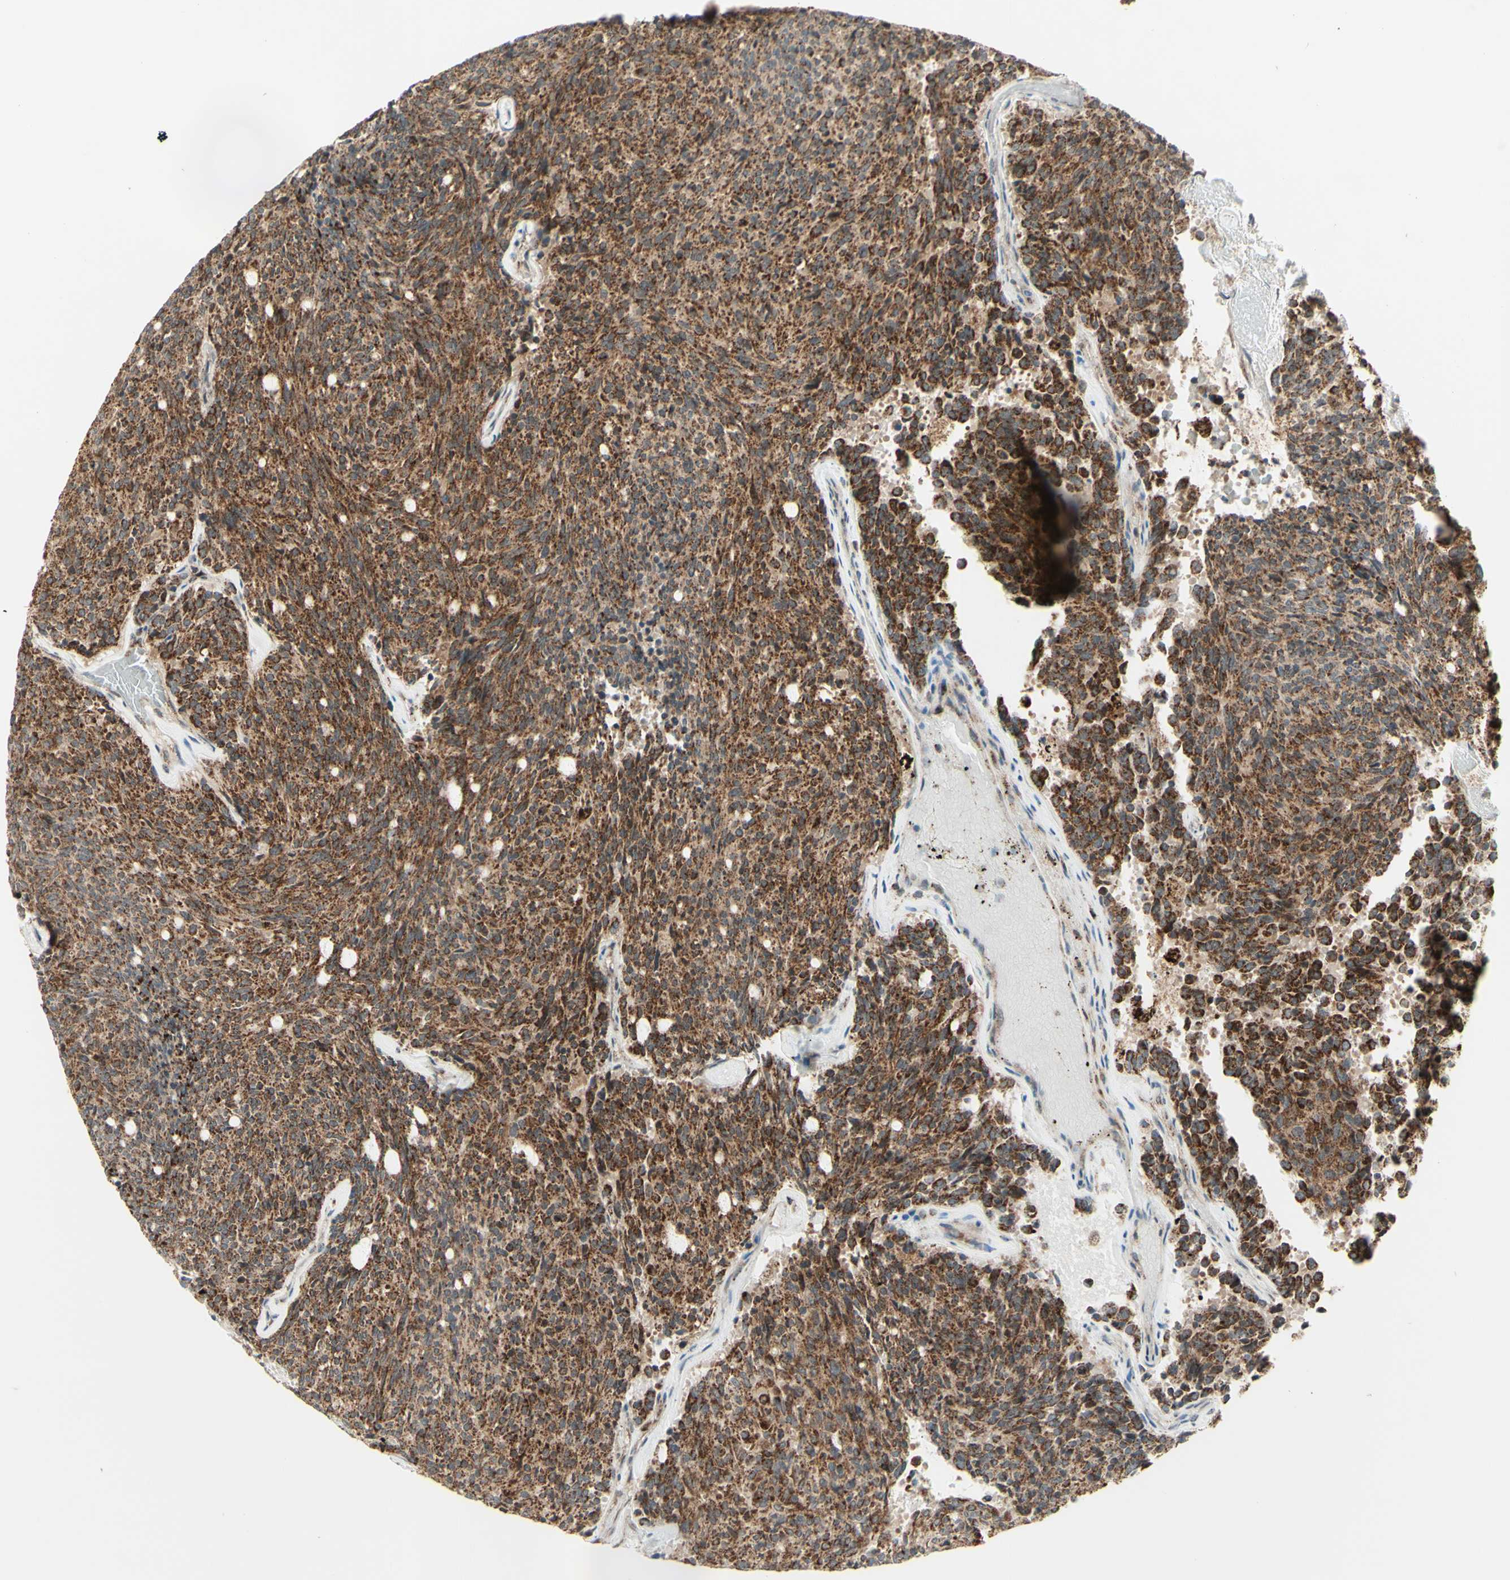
{"staining": {"intensity": "moderate", "quantity": ">75%", "location": "cytoplasmic/membranous"}, "tissue": "carcinoid", "cell_type": "Tumor cells", "image_type": "cancer", "snomed": [{"axis": "morphology", "description": "Carcinoid, malignant, NOS"}, {"axis": "topography", "description": "Pancreas"}], "caption": "Immunohistochemical staining of malignant carcinoid shows medium levels of moderate cytoplasmic/membranous protein positivity in approximately >75% of tumor cells.", "gene": "DHRS3", "patient": {"sex": "female", "age": 54}}